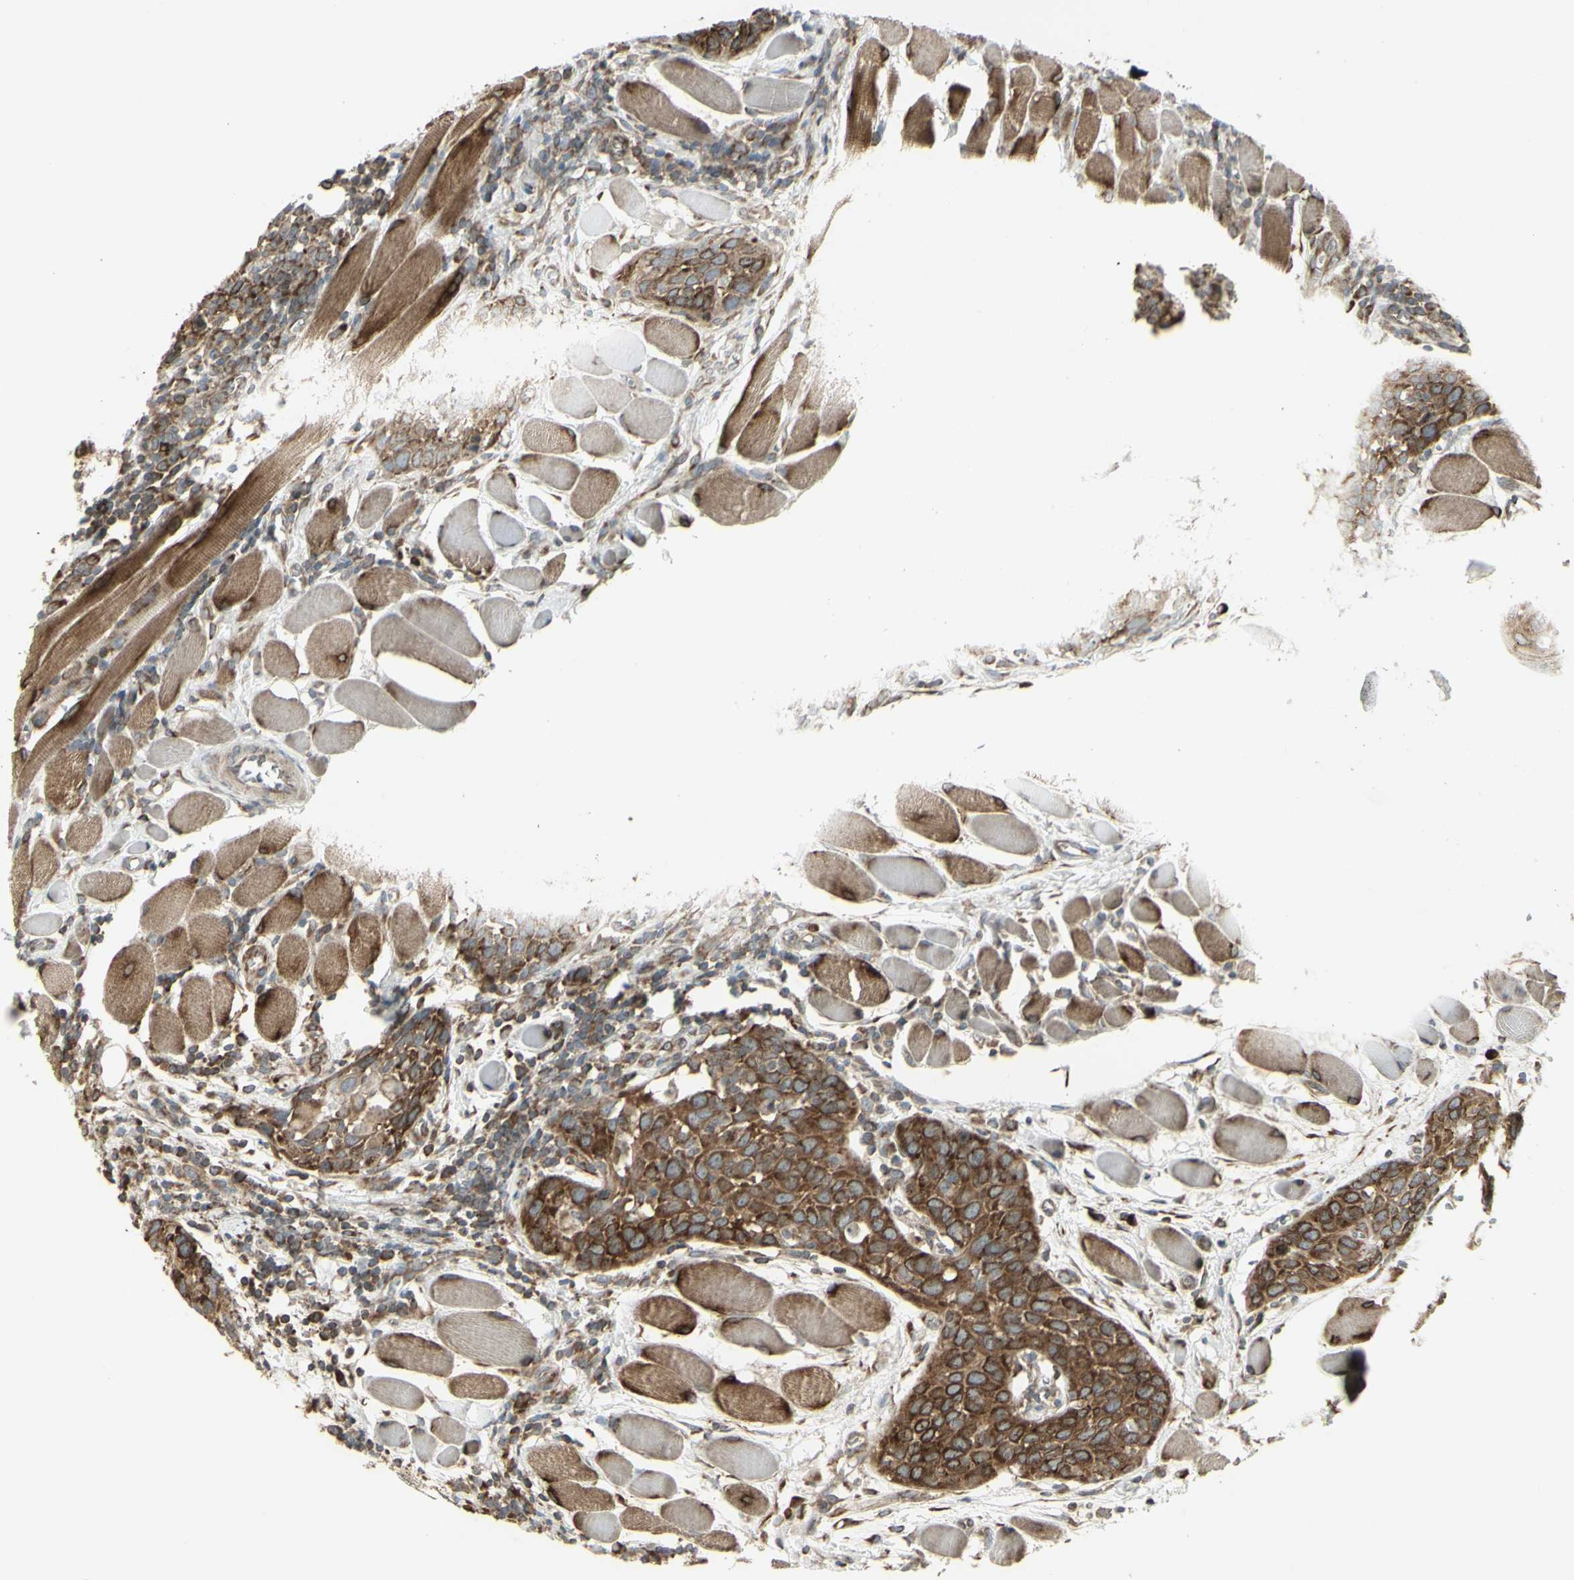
{"staining": {"intensity": "strong", "quantity": ">75%", "location": "cytoplasmic/membranous"}, "tissue": "head and neck cancer", "cell_type": "Tumor cells", "image_type": "cancer", "snomed": [{"axis": "morphology", "description": "Squamous cell carcinoma, NOS"}, {"axis": "topography", "description": "Oral tissue"}, {"axis": "topography", "description": "Head-Neck"}], "caption": "Head and neck cancer stained with a protein marker displays strong staining in tumor cells.", "gene": "FKBP3", "patient": {"sex": "female", "age": 50}}